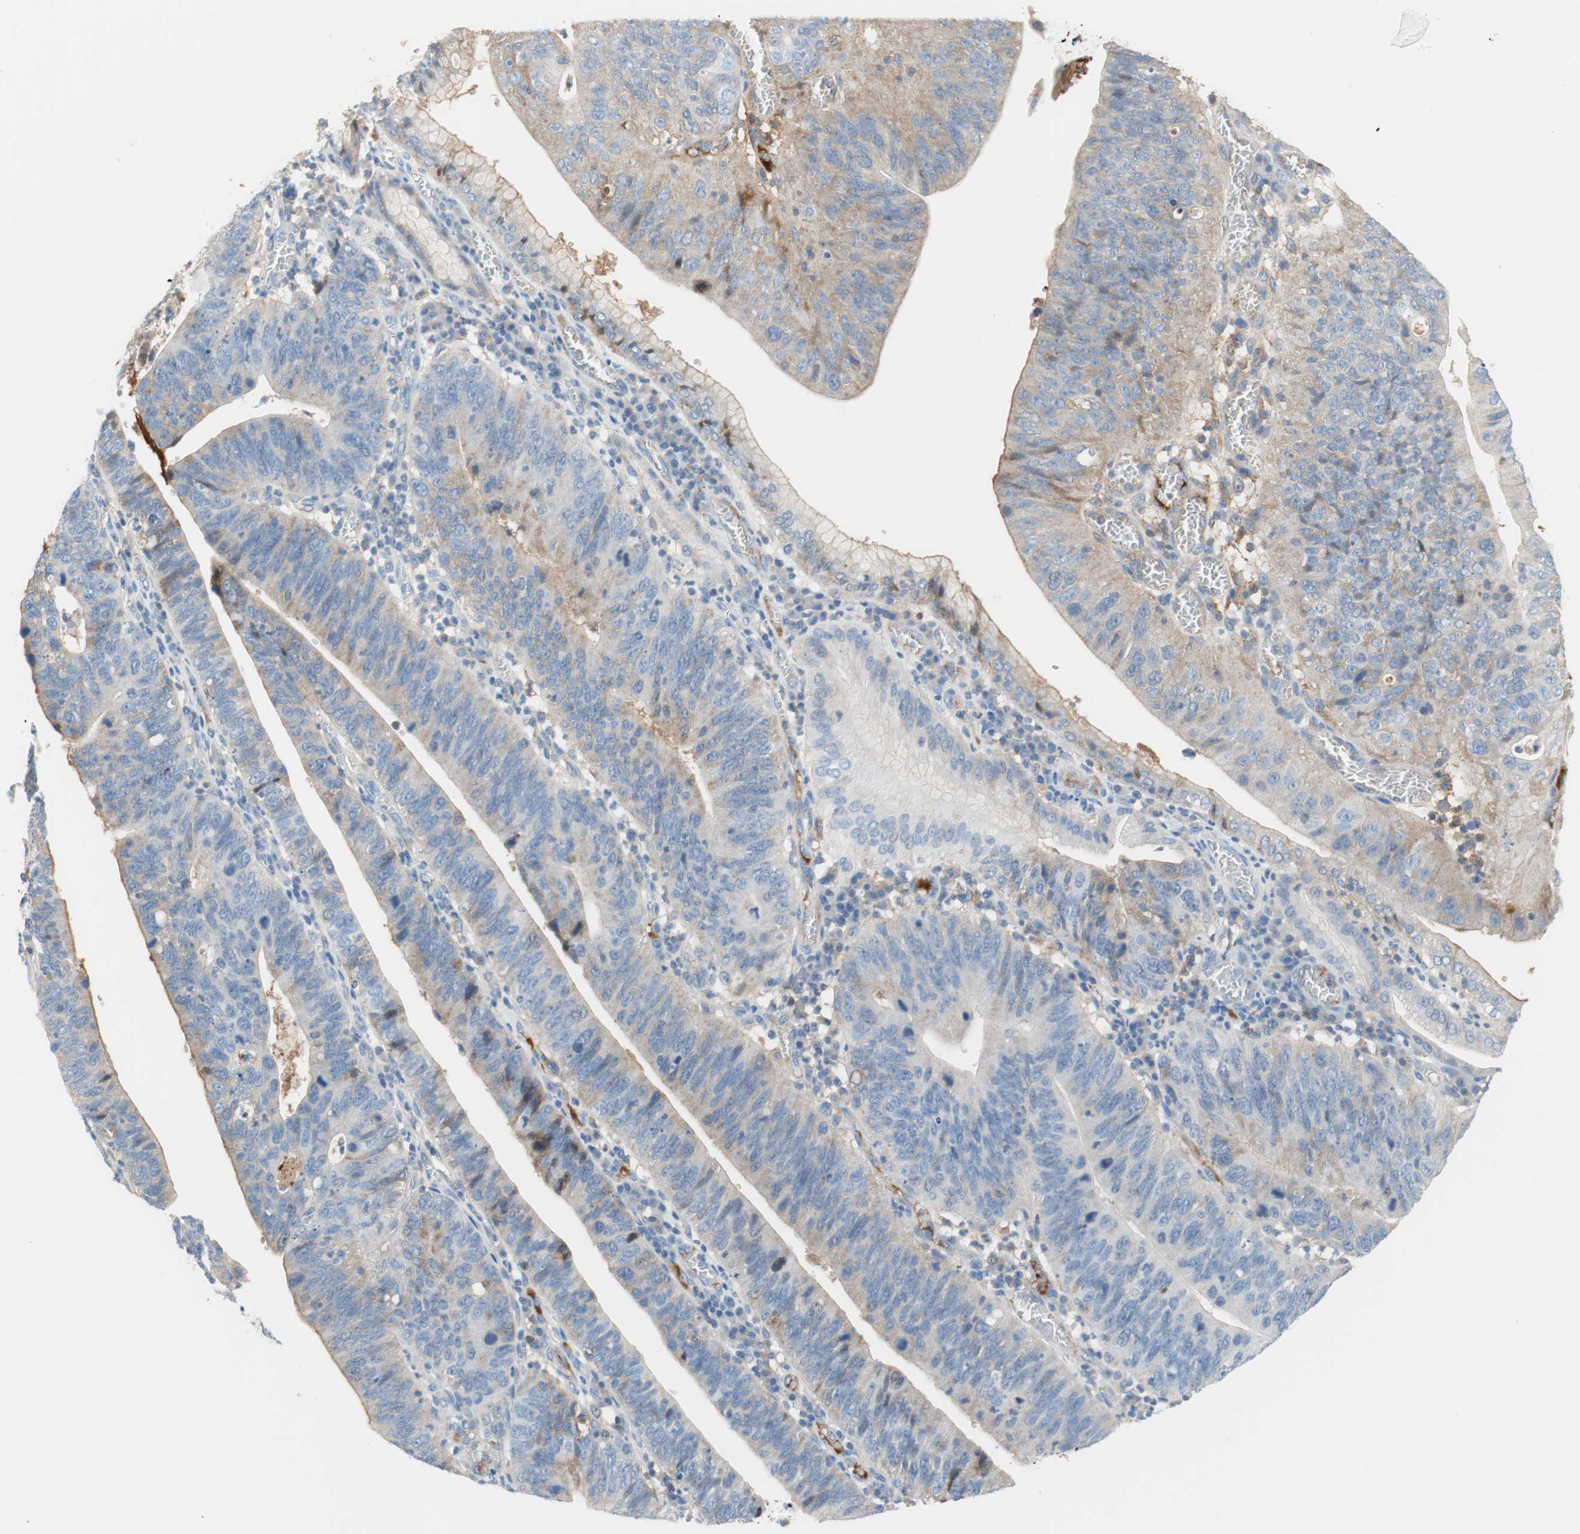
{"staining": {"intensity": "weak", "quantity": "<25%", "location": "cytoplasmic/membranous"}, "tissue": "stomach cancer", "cell_type": "Tumor cells", "image_type": "cancer", "snomed": [{"axis": "morphology", "description": "Adenocarcinoma, NOS"}, {"axis": "topography", "description": "Stomach"}], "caption": "Tumor cells show no significant protein positivity in stomach cancer (adenocarcinoma).", "gene": "RBP4", "patient": {"sex": "male", "age": 59}}